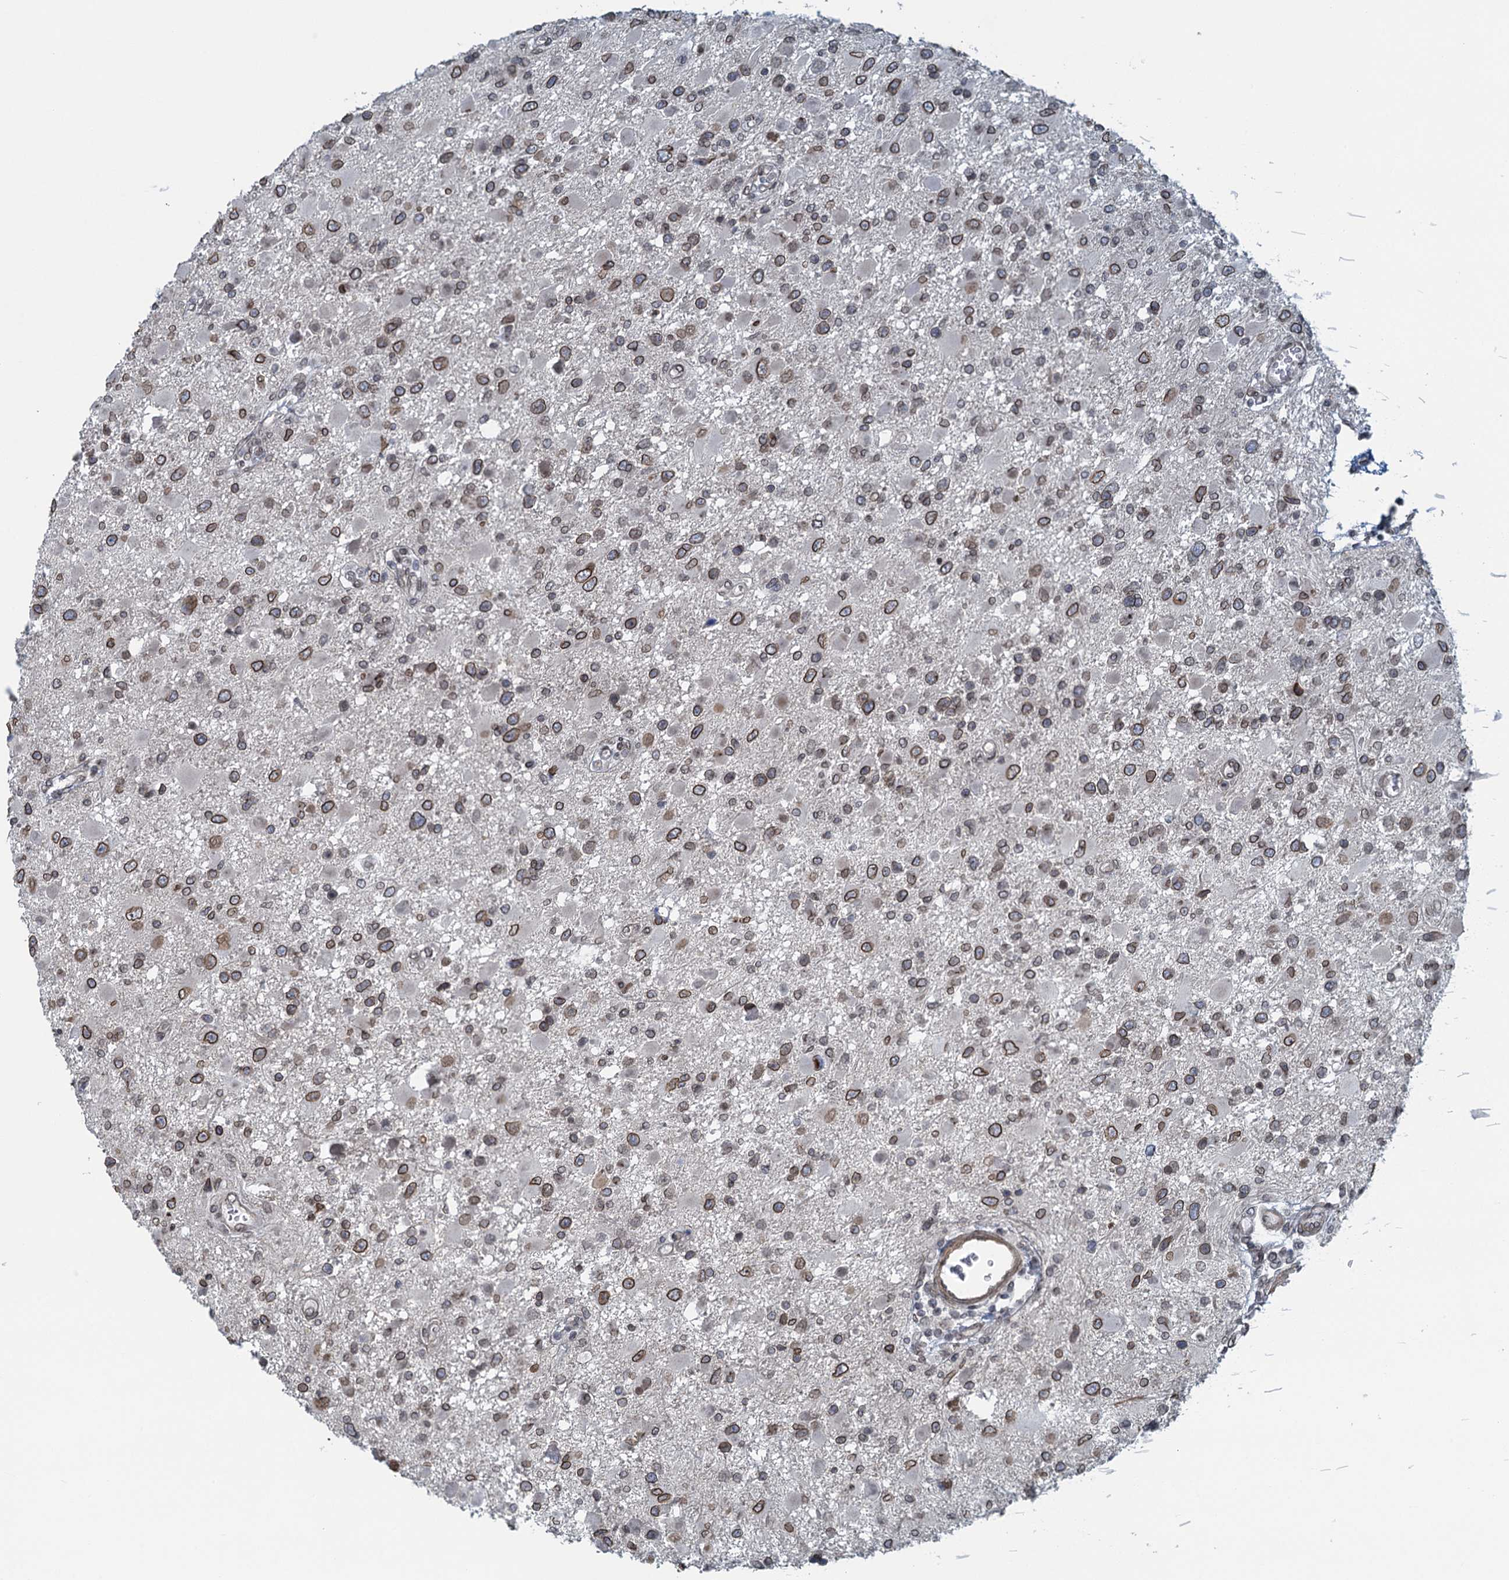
{"staining": {"intensity": "moderate", "quantity": ">75%", "location": "cytoplasmic/membranous,nuclear"}, "tissue": "glioma", "cell_type": "Tumor cells", "image_type": "cancer", "snomed": [{"axis": "morphology", "description": "Glioma, malignant, High grade"}, {"axis": "topography", "description": "Brain"}], "caption": "Malignant high-grade glioma was stained to show a protein in brown. There is medium levels of moderate cytoplasmic/membranous and nuclear positivity in approximately >75% of tumor cells.", "gene": "CCDC34", "patient": {"sex": "male", "age": 53}}